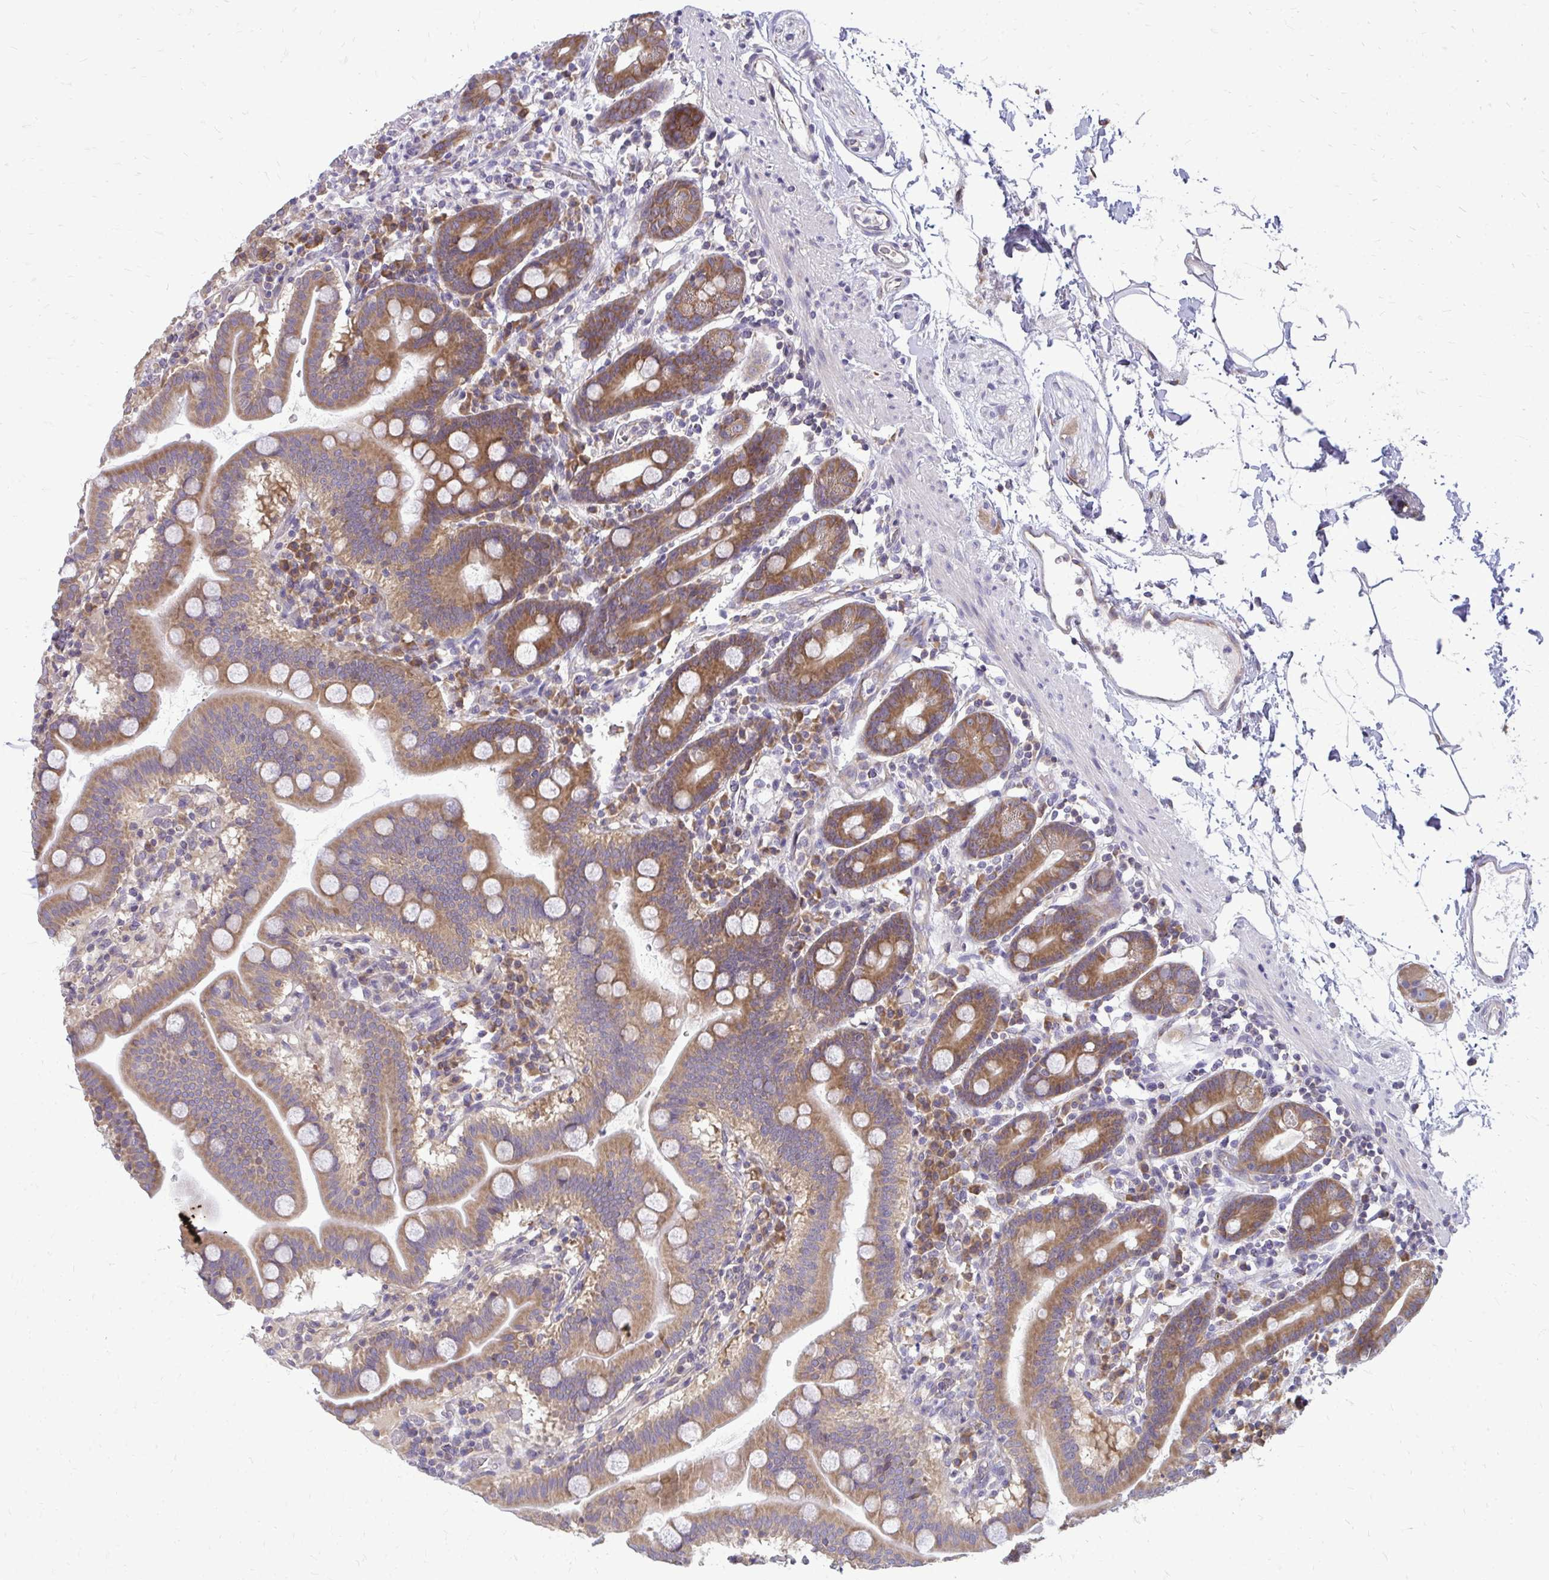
{"staining": {"intensity": "moderate", "quantity": ">75%", "location": "cytoplasmic/membranous"}, "tissue": "duodenum", "cell_type": "Glandular cells", "image_type": "normal", "snomed": [{"axis": "morphology", "description": "Normal tissue, NOS"}, {"axis": "topography", "description": "Pancreas"}, {"axis": "topography", "description": "Duodenum"}], "caption": "High-magnification brightfield microscopy of unremarkable duodenum stained with DAB (3,3'-diaminobenzidine) (brown) and counterstained with hematoxylin (blue). glandular cells exhibit moderate cytoplasmic/membranous expression is identified in approximately>75% of cells. (DAB IHC, brown staining for protein, blue staining for nuclei).", "gene": "RPLP2", "patient": {"sex": "male", "age": 59}}